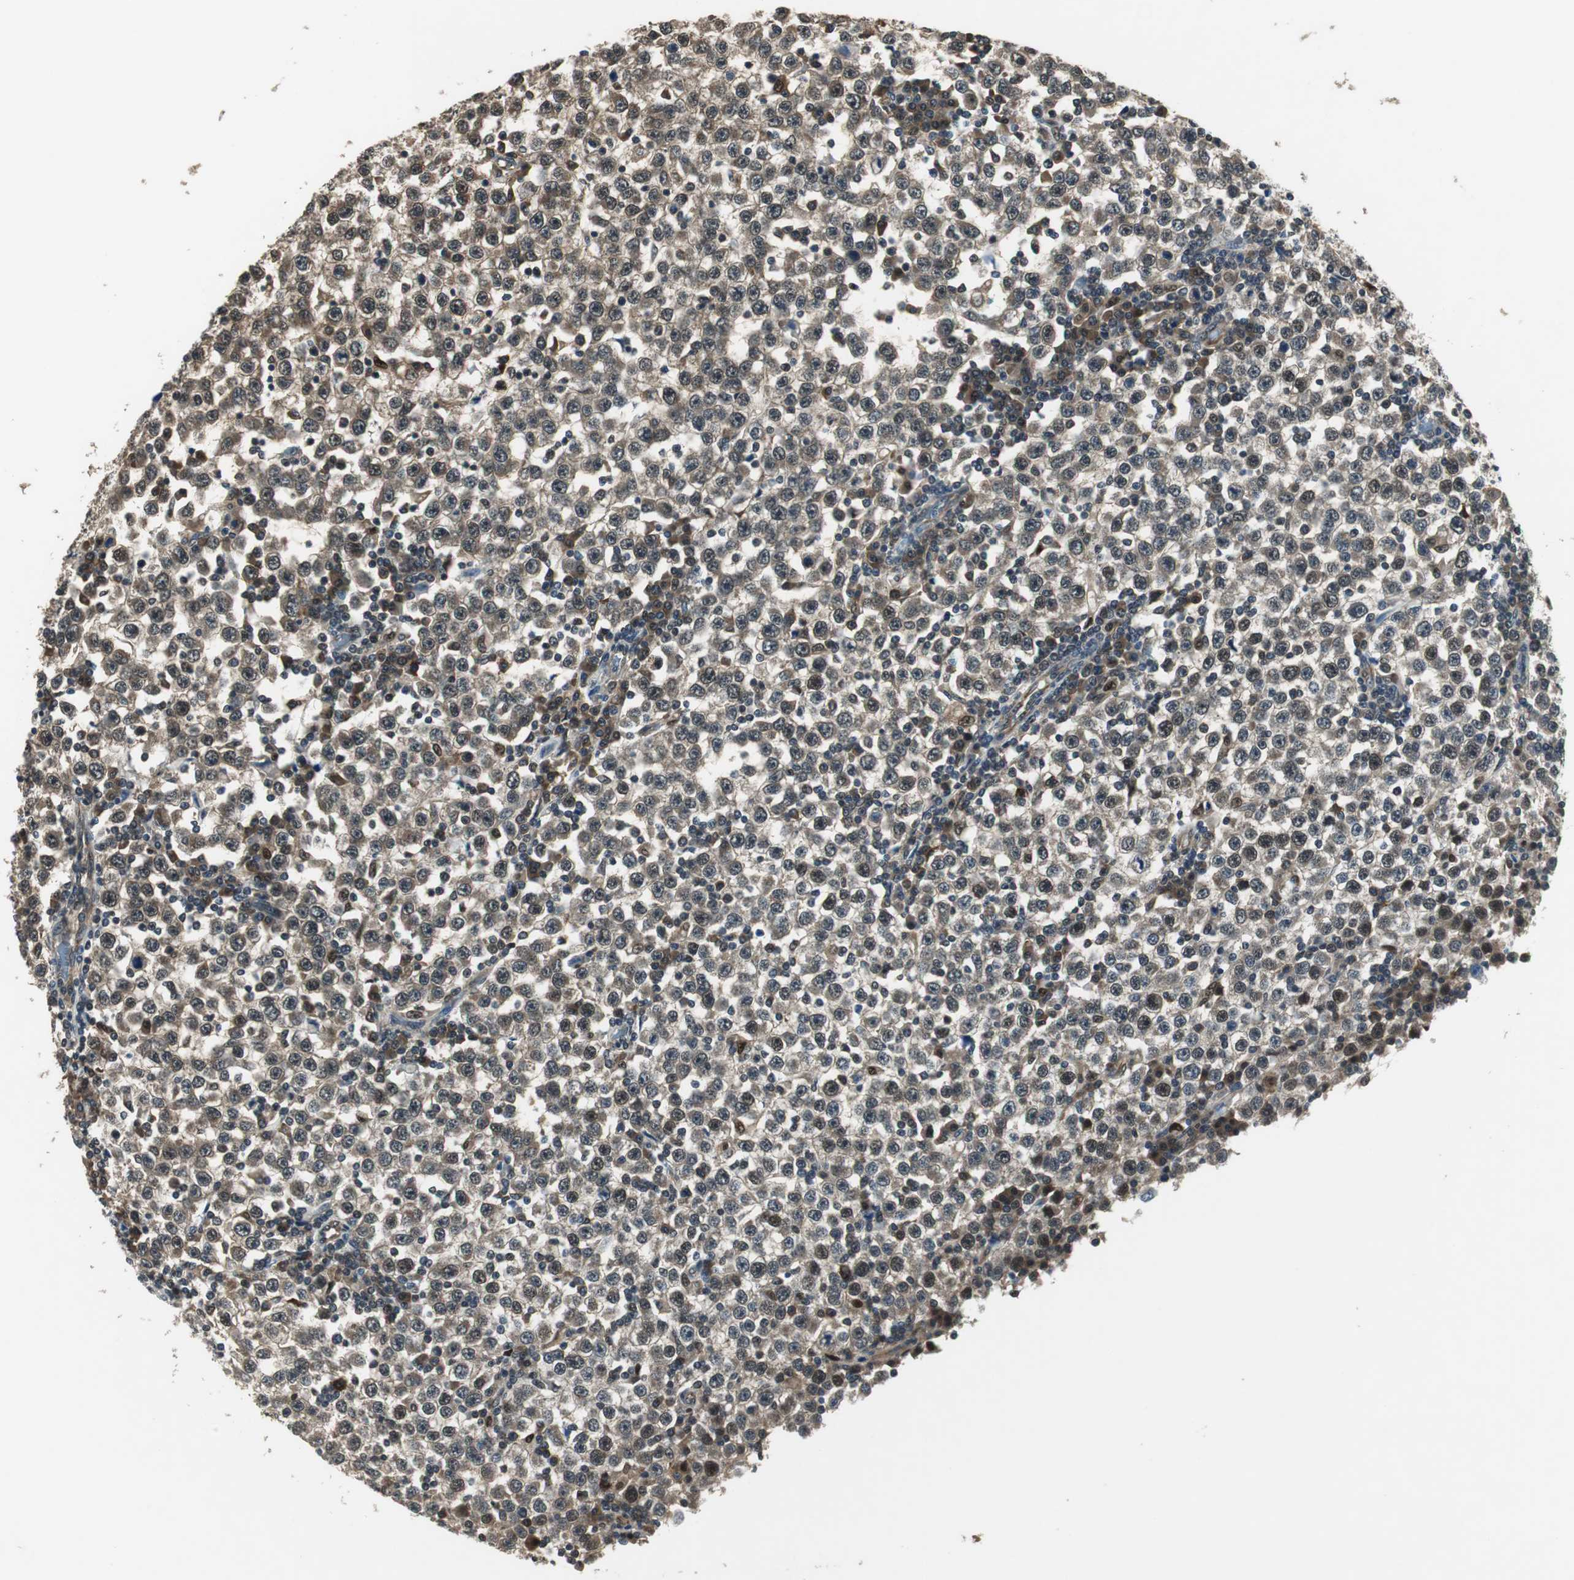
{"staining": {"intensity": "moderate", "quantity": ">75%", "location": "cytoplasmic/membranous,nuclear"}, "tissue": "testis cancer", "cell_type": "Tumor cells", "image_type": "cancer", "snomed": [{"axis": "morphology", "description": "Seminoma, NOS"}, {"axis": "topography", "description": "Testis"}], "caption": "This is a photomicrograph of immunohistochemistry (IHC) staining of seminoma (testis), which shows moderate expression in the cytoplasmic/membranous and nuclear of tumor cells.", "gene": "PSMB4", "patient": {"sex": "male", "age": 65}}